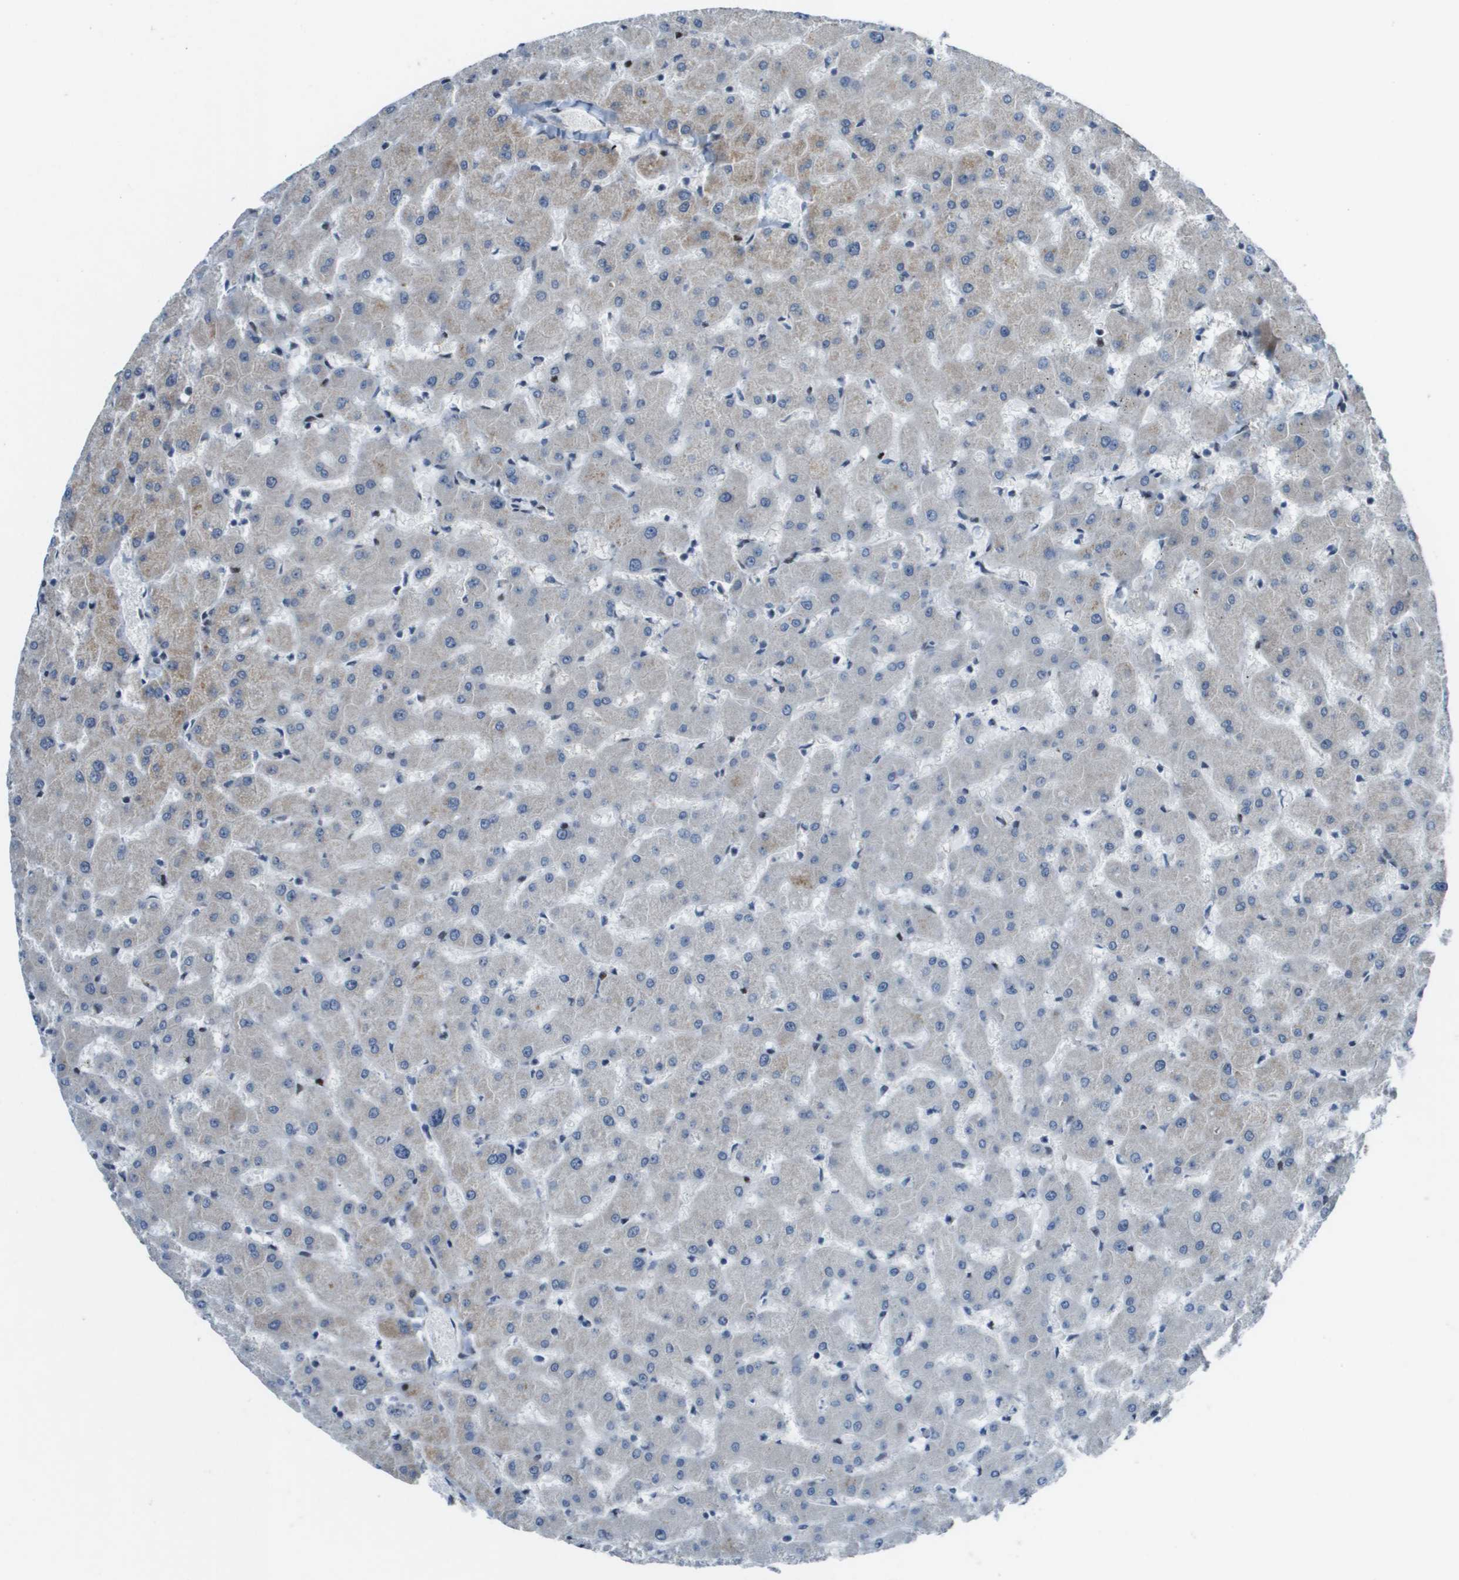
{"staining": {"intensity": "negative", "quantity": "none", "location": "none"}, "tissue": "liver", "cell_type": "Cholangiocytes", "image_type": "normal", "snomed": [{"axis": "morphology", "description": "Normal tissue, NOS"}, {"axis": "topography", "description": "Liver"}], "caption": "Immunohistochemistry micrograph of unremarkable liver stained for a protein (brown), which reveals no positivity in cholangiocytes.", "gene": "MGAT3", "patient": {"sex": "female", "age": 63}}